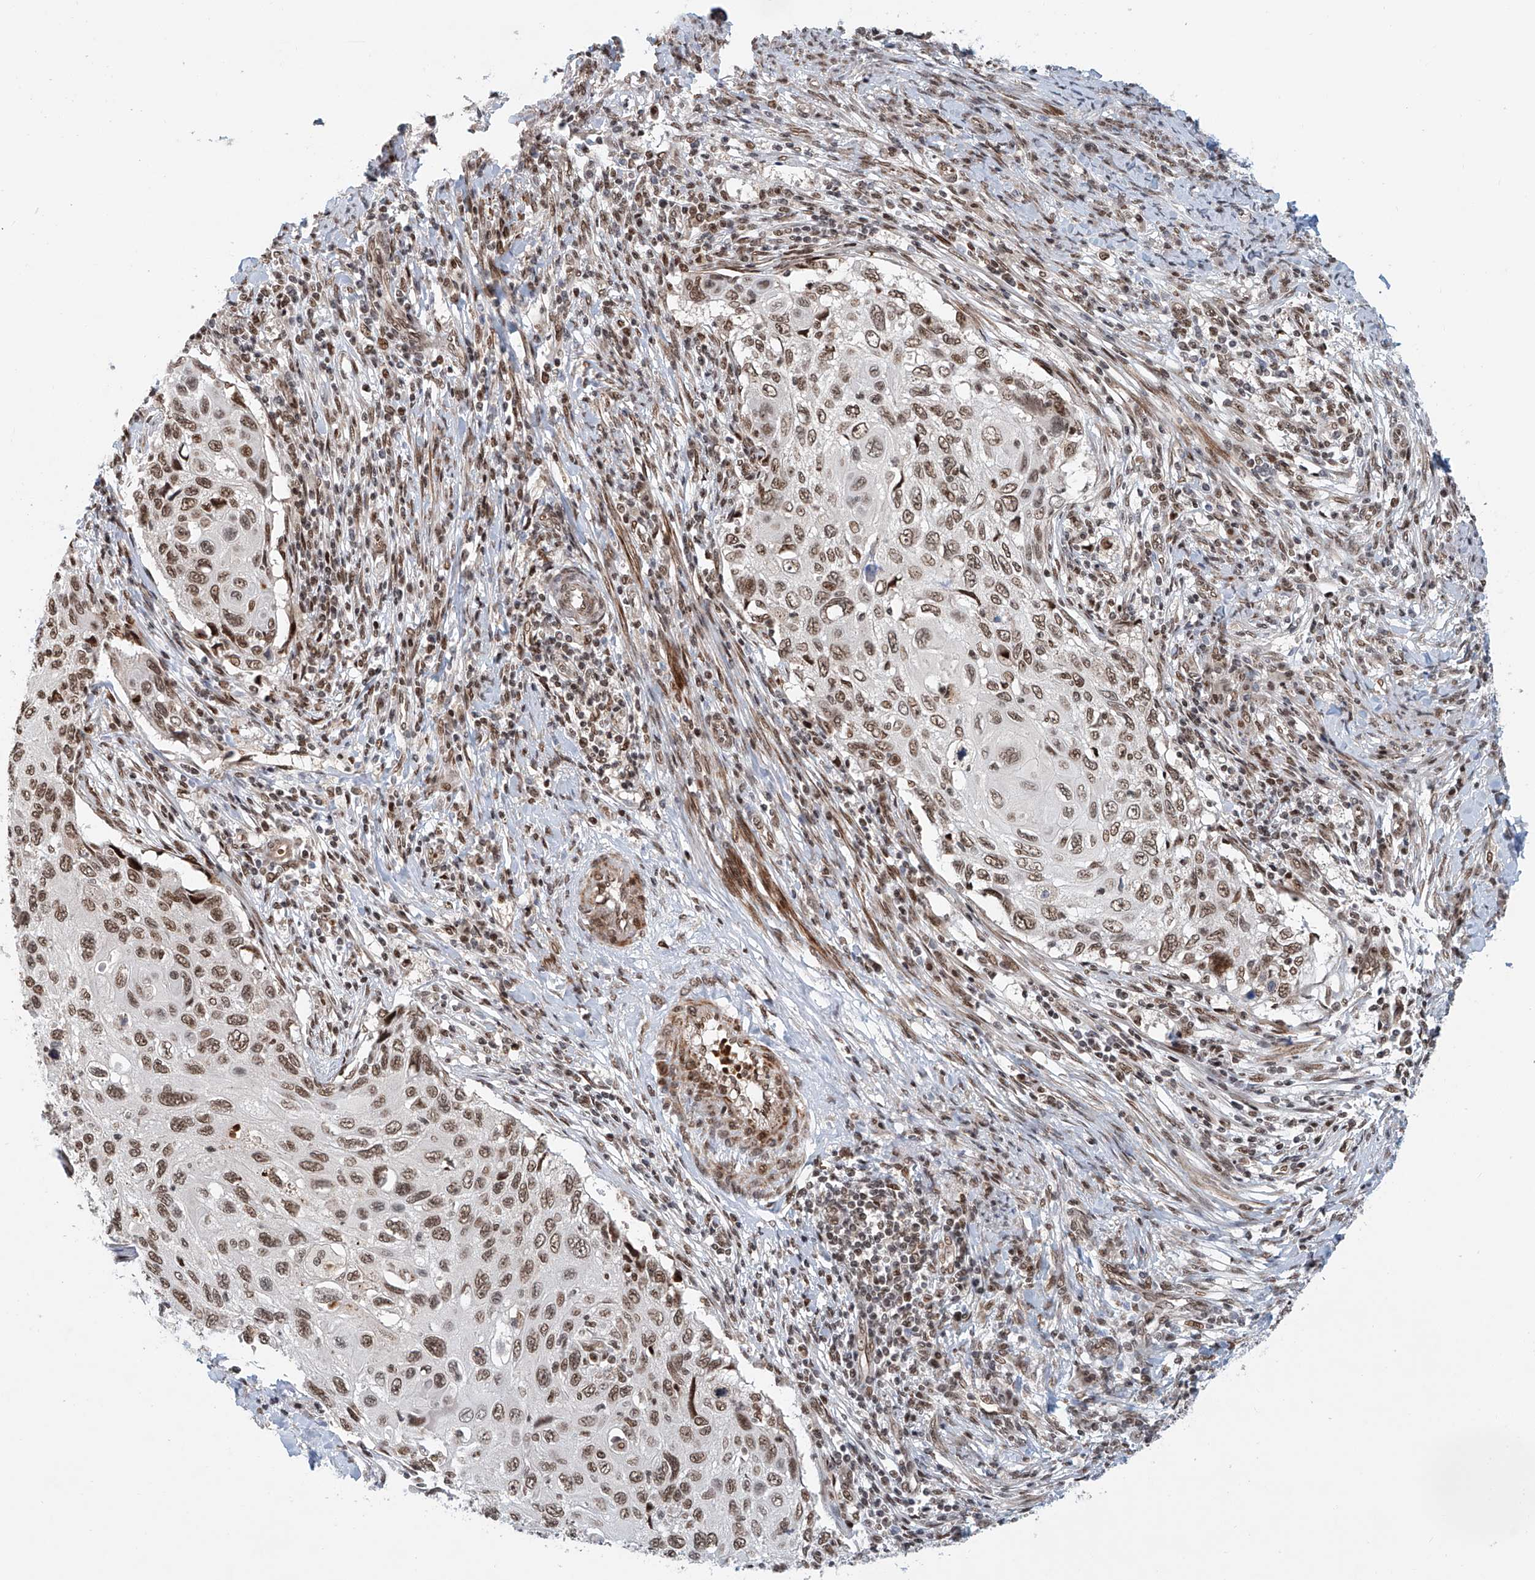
{"staining": {"intensity": "moderate", "quantity": ">75%", "location": "nuclear"}, "tissue": "cervical cancer", "cell_type": "Tumor cells", "image_type": "cancer", "snomed": [{"axis": "morphology", "description": "Squamous cell carcinoma, NOS"}, {"axis": "topography", "description": "Cervix"}], "caption": "A histopathology image showing moderate nuclear positivity in about >75% of tumor cells in cervical cancer (squamous cell carcinoma), as visualized by brown immunohistochemical staining.", "gene": "ZNF470", "patient": {"sex": "female", "age": 70}}